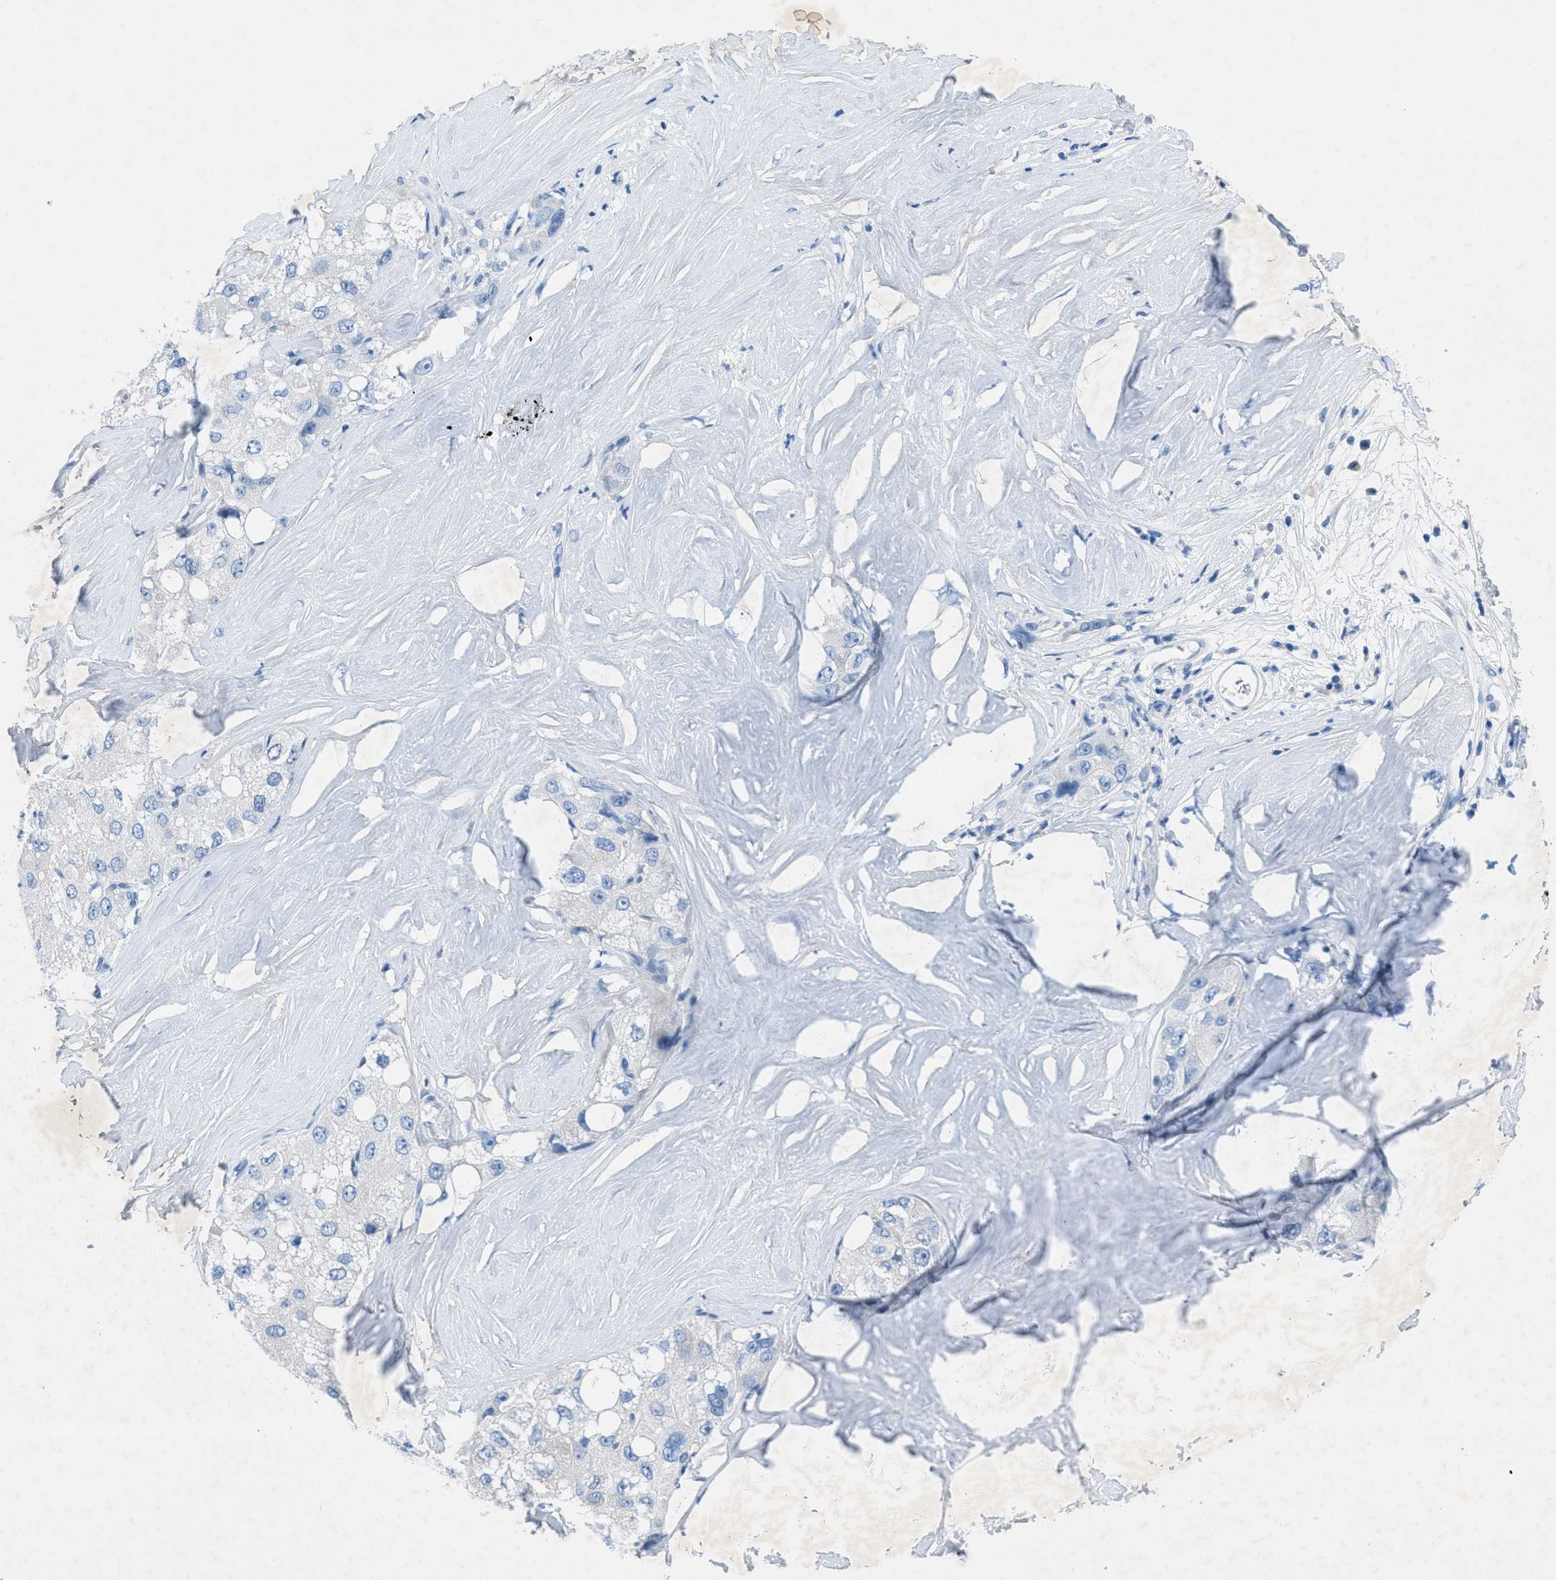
{"staining": {"intensity": "weak", "quantity": "<25%", "location": "cytoplasmic/membranous"}, "tissue": "liver cancer", "cell_type": "Tumor cells", "image_type": "cancer", "snomed": [{"axis": "morphology", "description": "Carcinoma, Hepatocellular, NOS"}, {"axis": "topography", "description": "Liver"}], "caption": "Immunohistochemical staining of human liver cancer (hepatocellular carcinoma) displays no significant positivity in tumor cells. (DAB (3,3'-diaminobenzidine) IHC visualized using brightfield microscopy, high magnification).", "gene": "GALNT17", "patient": {"sex": "male", "age": 80}}